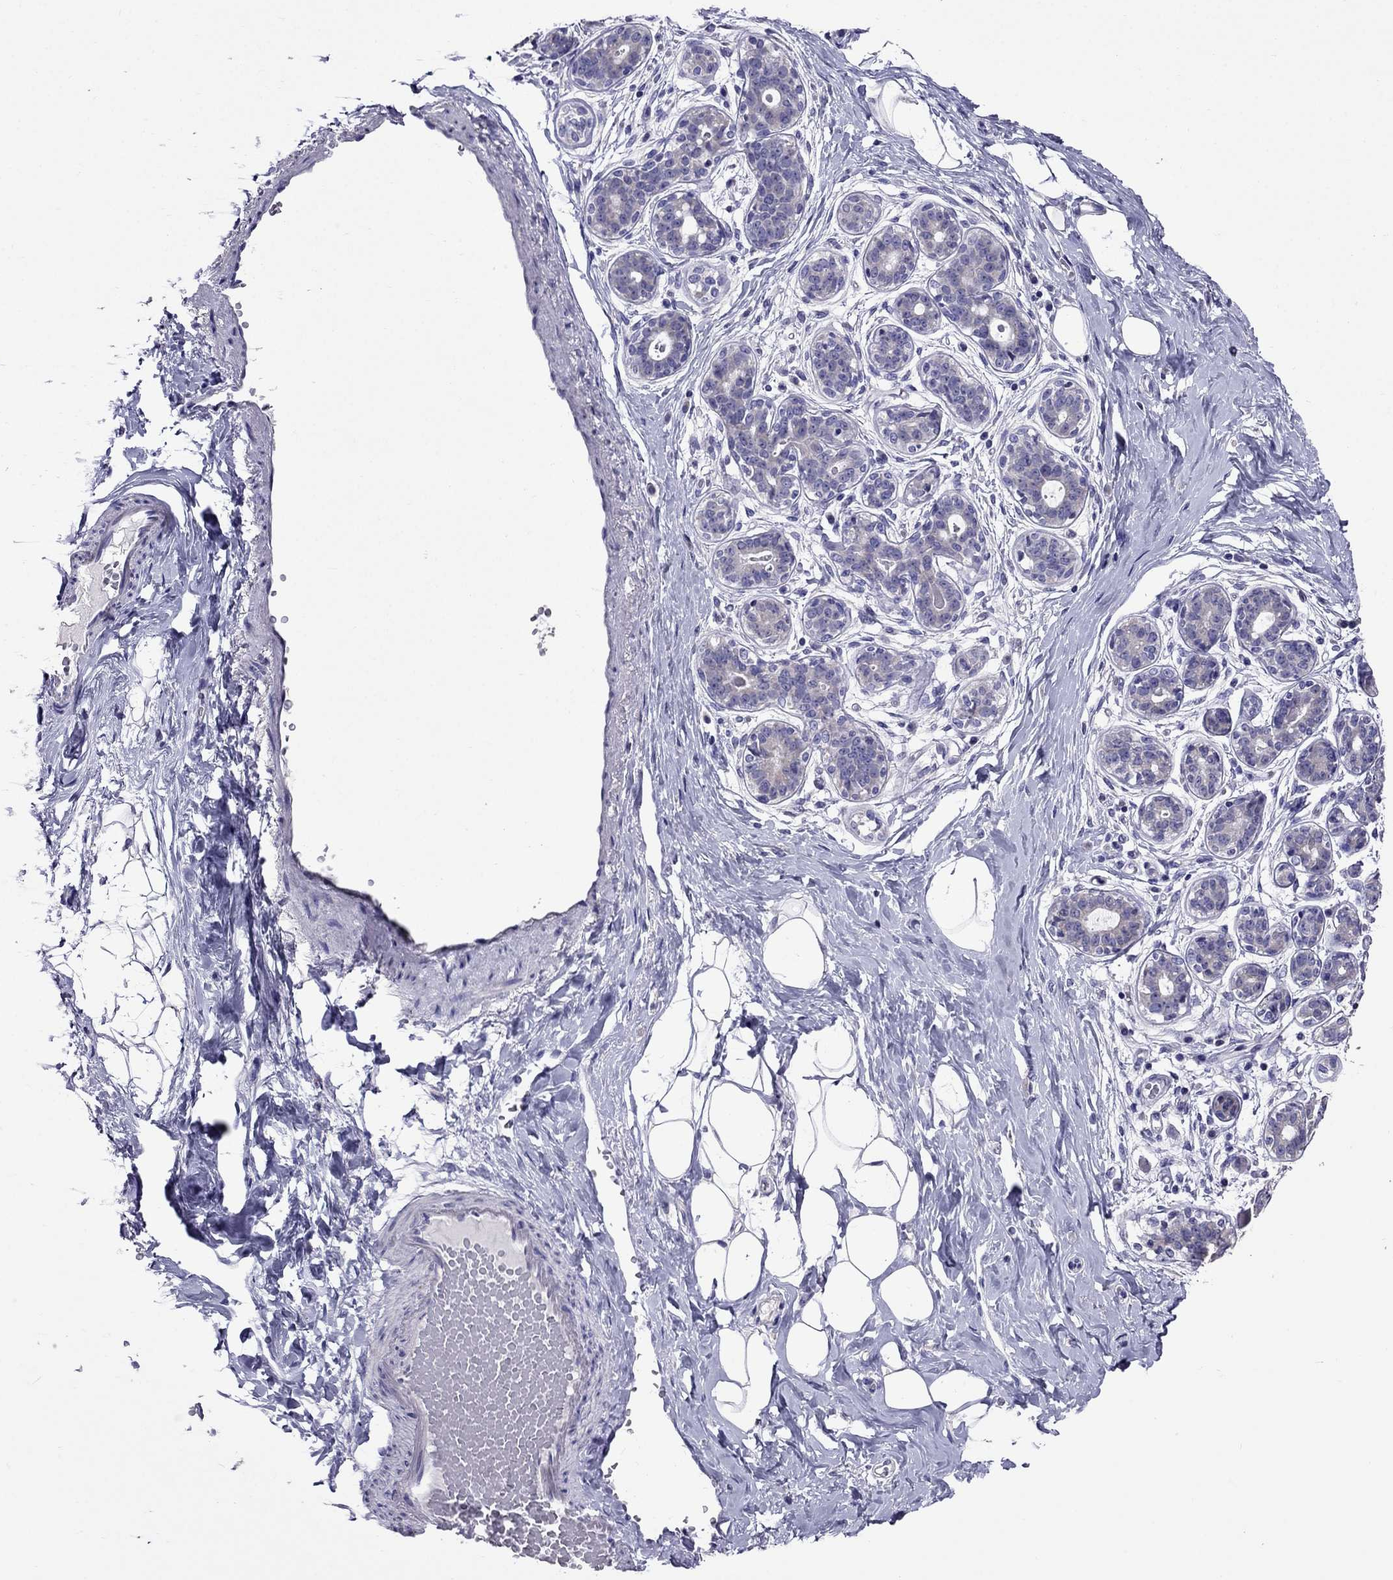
{"staining": {"intensity": "negative", "quantity": "none", "location": "none"}, "tissue": "breast", "cell_type": "Adipocytes", "image_type": "normal", "snomed": [{"axis": "morphology", "description": "Normal tissue, NOS"}, {"axis": "topography", "description": "Skin"}, {"axis": "topography", "description": "Breast"}], "caption": "A high-resolution photomicrograph shows immunohistochemistry staining of unremarkable breast, which displays no significant expression in adipocytes.", "gene": "OXCT2", "patient": {"sex": "female", "age": 43}}